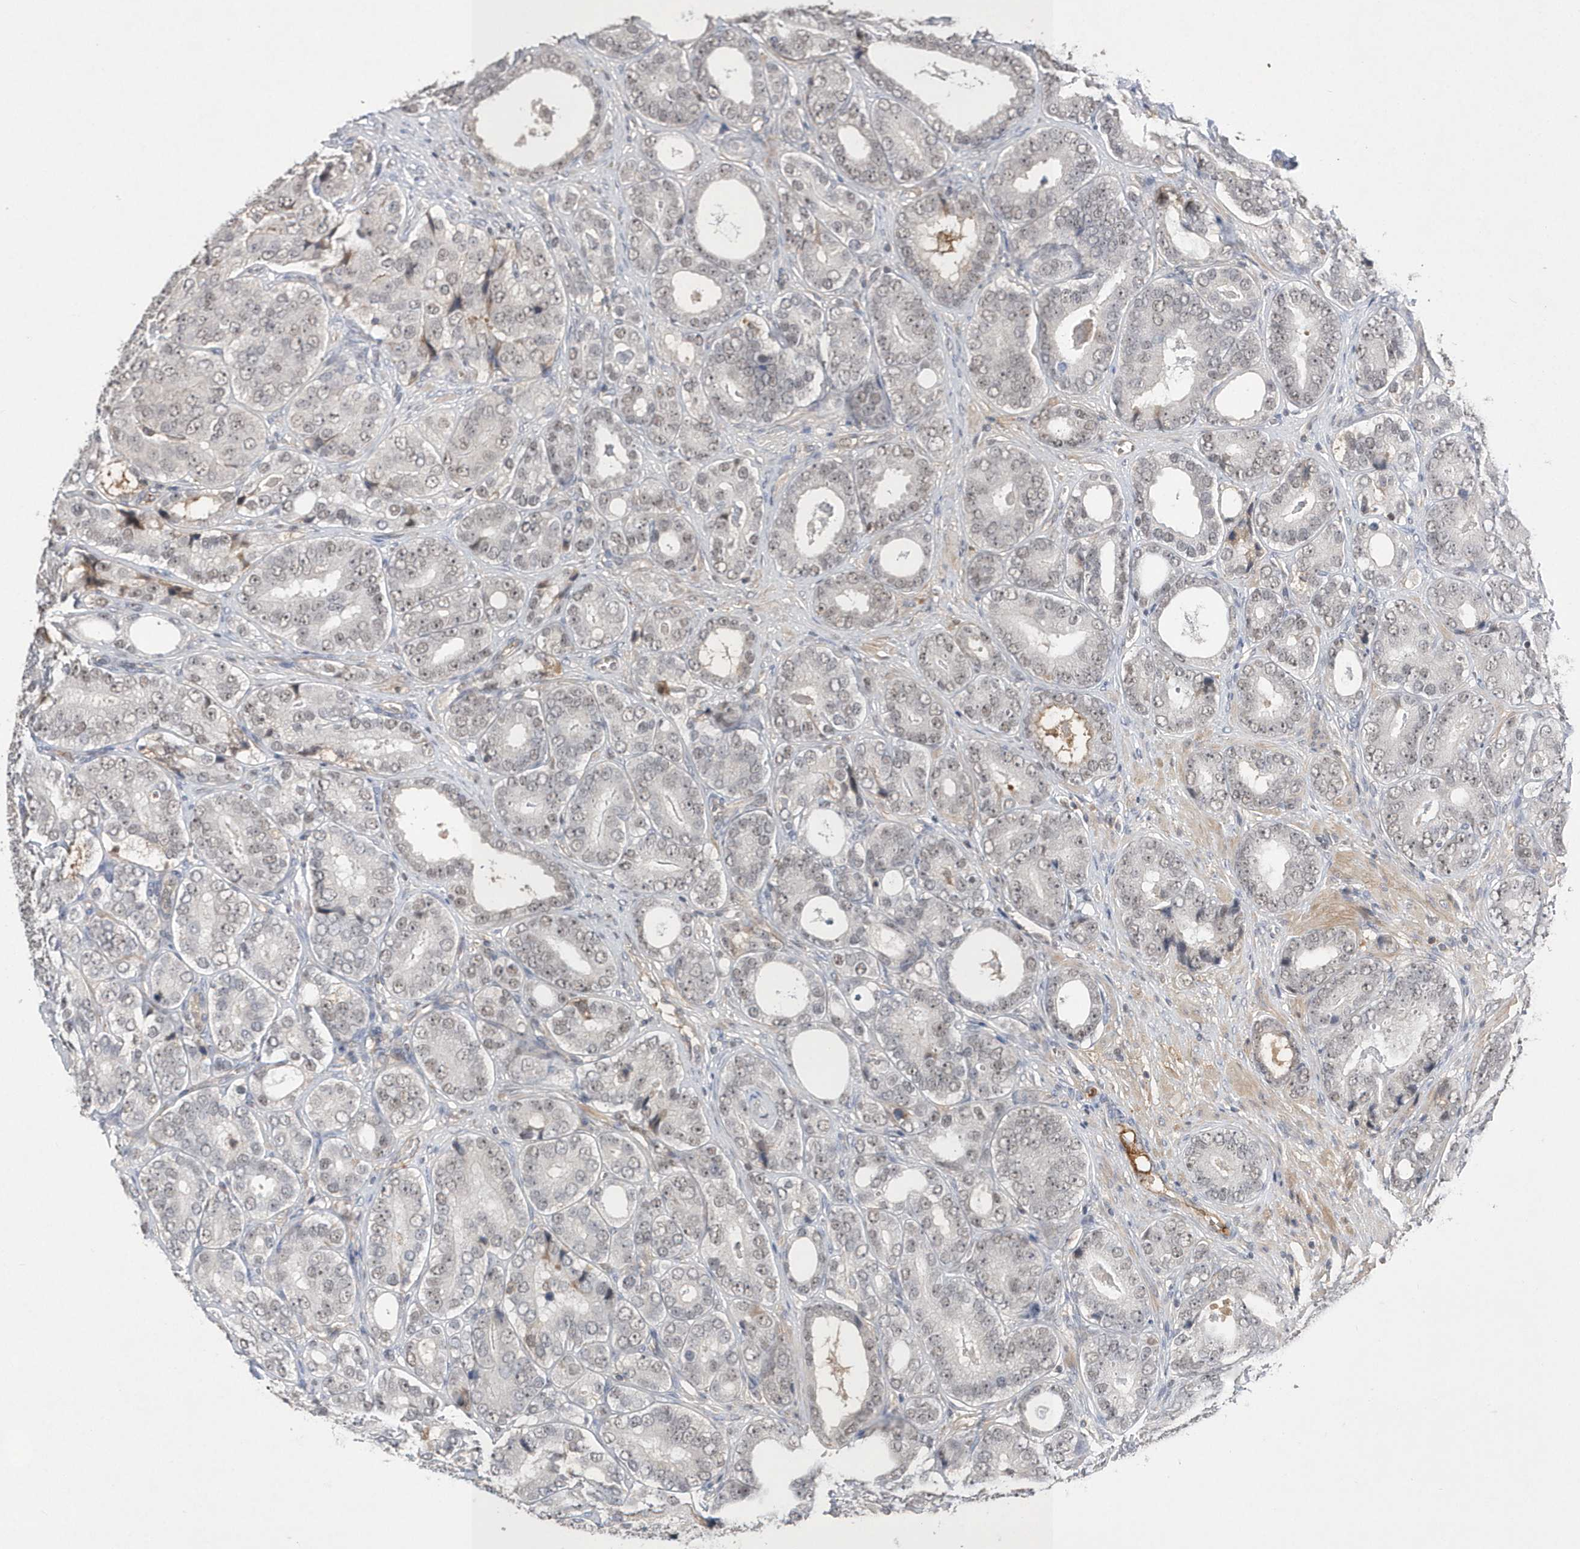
{"staining": {"intensity": "weak", "quantity": "<25%", "location": "nuclear"}, "tissue": "prostate cancer", "cell_type": "Tumor cells", "image_type": "cancer", "snomed": [{"axis": "morphology", "description": "Adenocarcinoma, High grade"}, {"axis": "topography", "description": "Prostate"}], "caption": "Immunohistochemistry image of human prostate cancer (adenocarcinoma (high-grade)) stained for a protein (brown), which shows no expression in tumor cells.", "gene": "TMEM132B", "patient": {"sex": "male", "age": 56}}